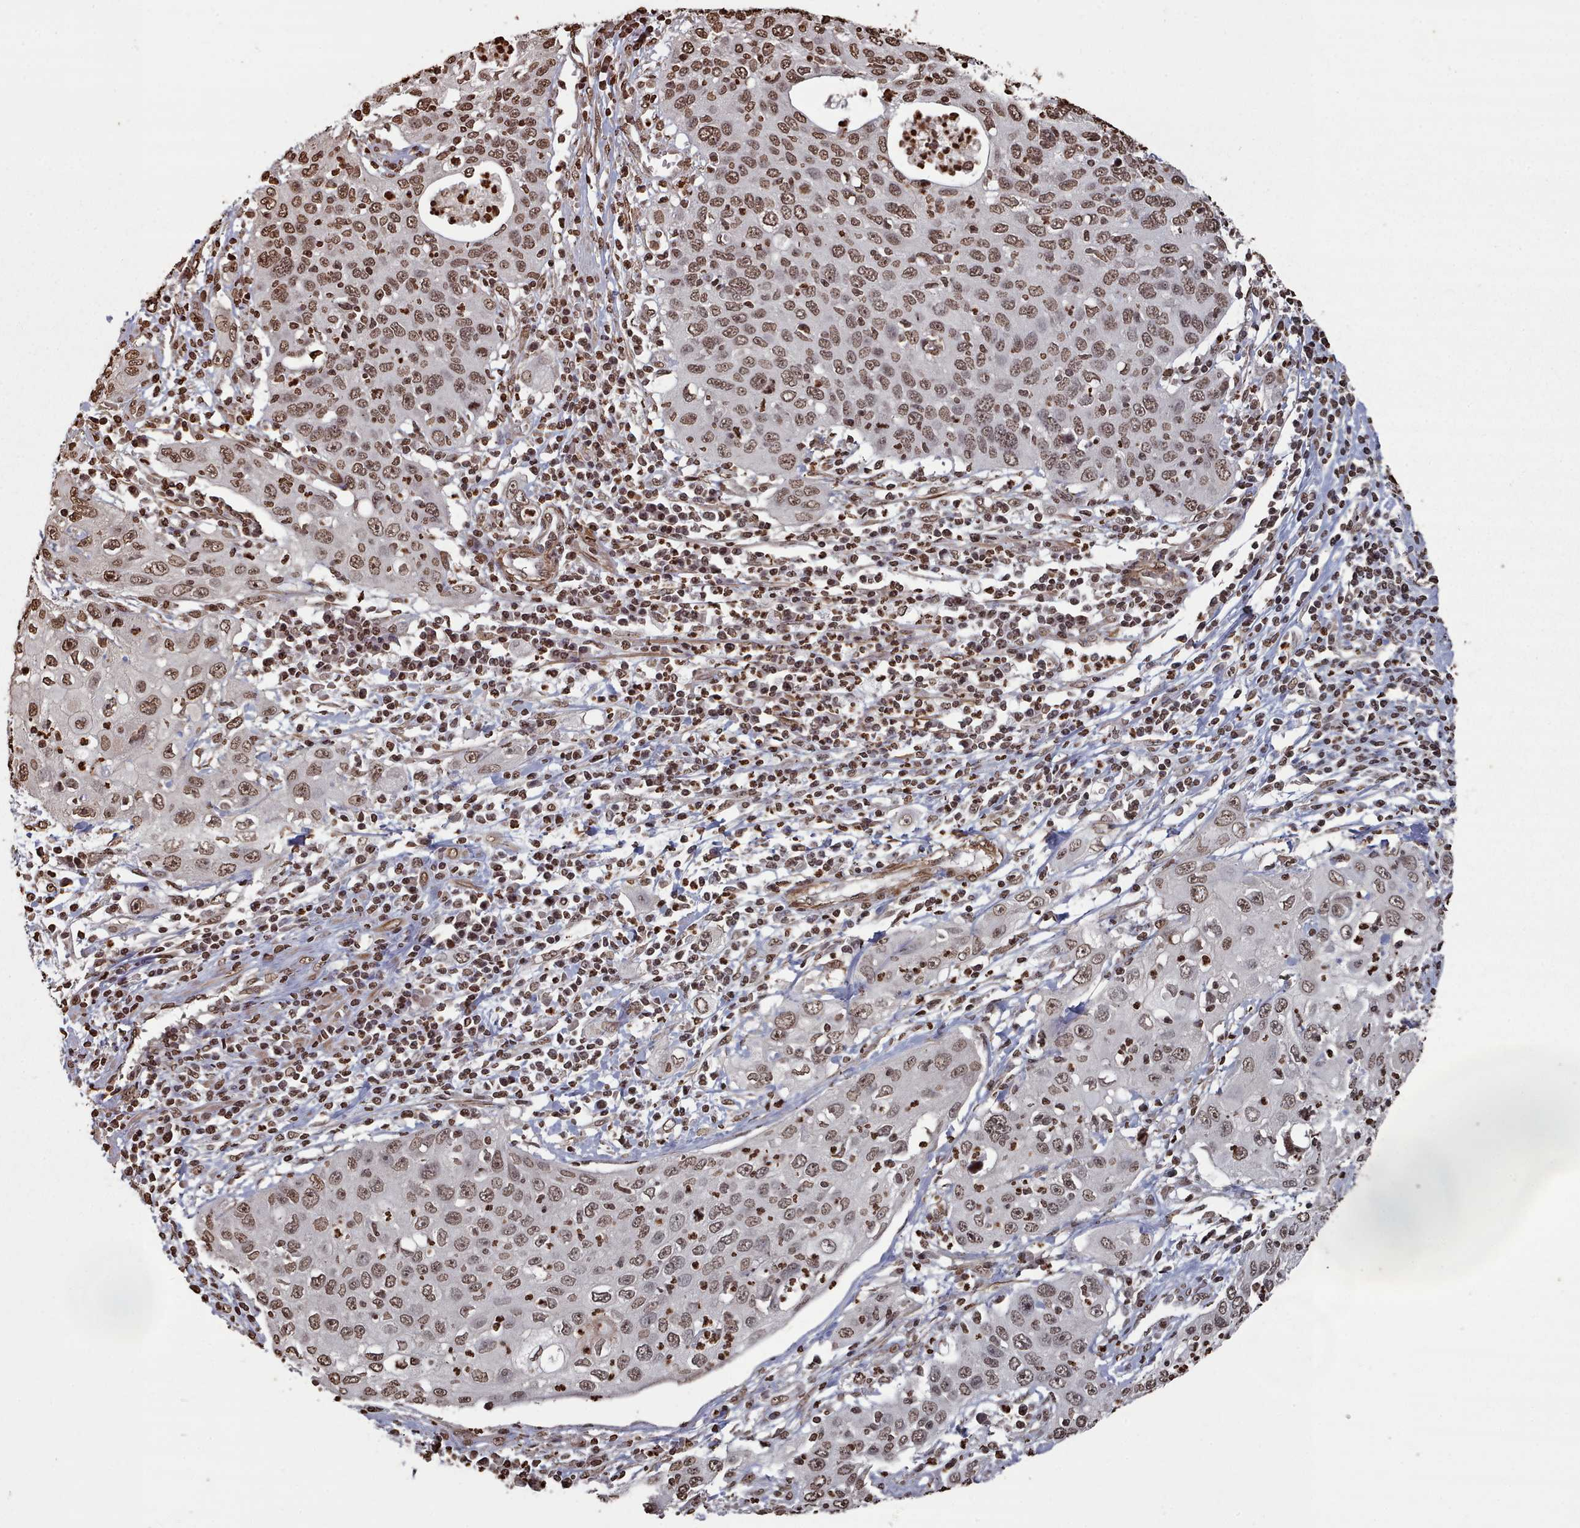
{"staining": {"intensity": "moderate", "quantity": ">75%", "location": "nuclear"}, "tissue": "cervical cancer", "cell_type": "Tumor cells", "image_type": "cancer", "snomed": [{"axis": "morphology", "description": "Squamous cell carcinoma, NOS"}, {"axis": "topography", "description": "Cervix"}], "caption": "A high-resolution image shows immunohistochemistry (IHC) staining of squamous cell carcinoma (cervical), which exhibits moderate nuclear expression in approximately >75% of tumor cells. Immunohistochemistry stains the protein in brown and the nuclei are stained blue.", "gene": "PLEKHG5", "patient": {"sex": "female", "age": 36}}